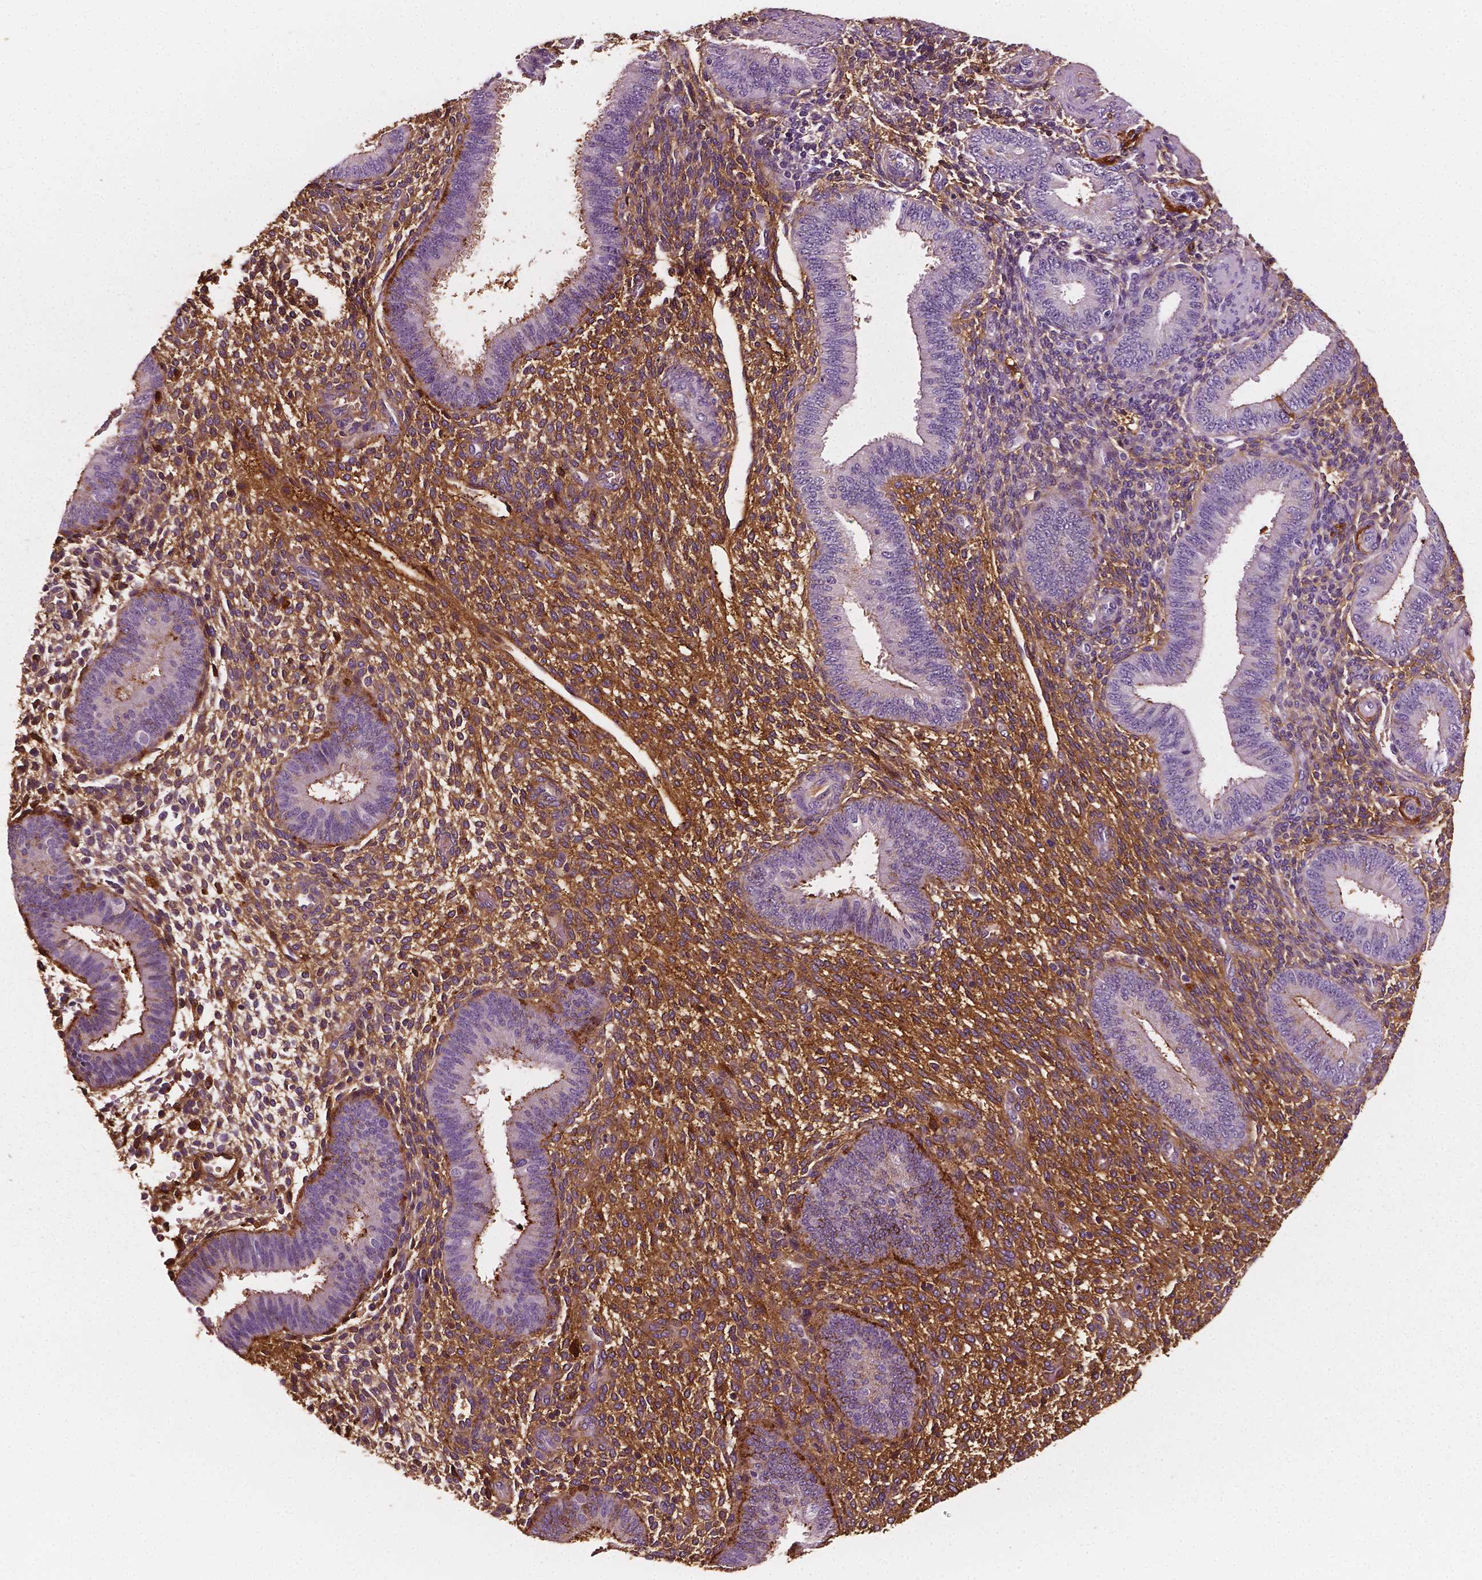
{"staining": {"intensity": "moderate", "quantity": "<25%", "location": "cytoplasmic/membranous"}, "tissue": "endometrium", "cell_type": "Cells in endometrial stroma", "image_type": "normal", "snomed": [{"axis": "morphology", "description": "Normal tissue, NOS"}, {"axis": "topography", "description": "Endometrium"}], "caption": "High-power microscopy captured an immunohistochemistry photomicrograph of benign endometrium, revealing moderate cytoplasmic/membranous positivity in about <25% of cells in endometrial stroma.", "gene": "FBLN1", "patient": {"sex": "female", "age": 39}}